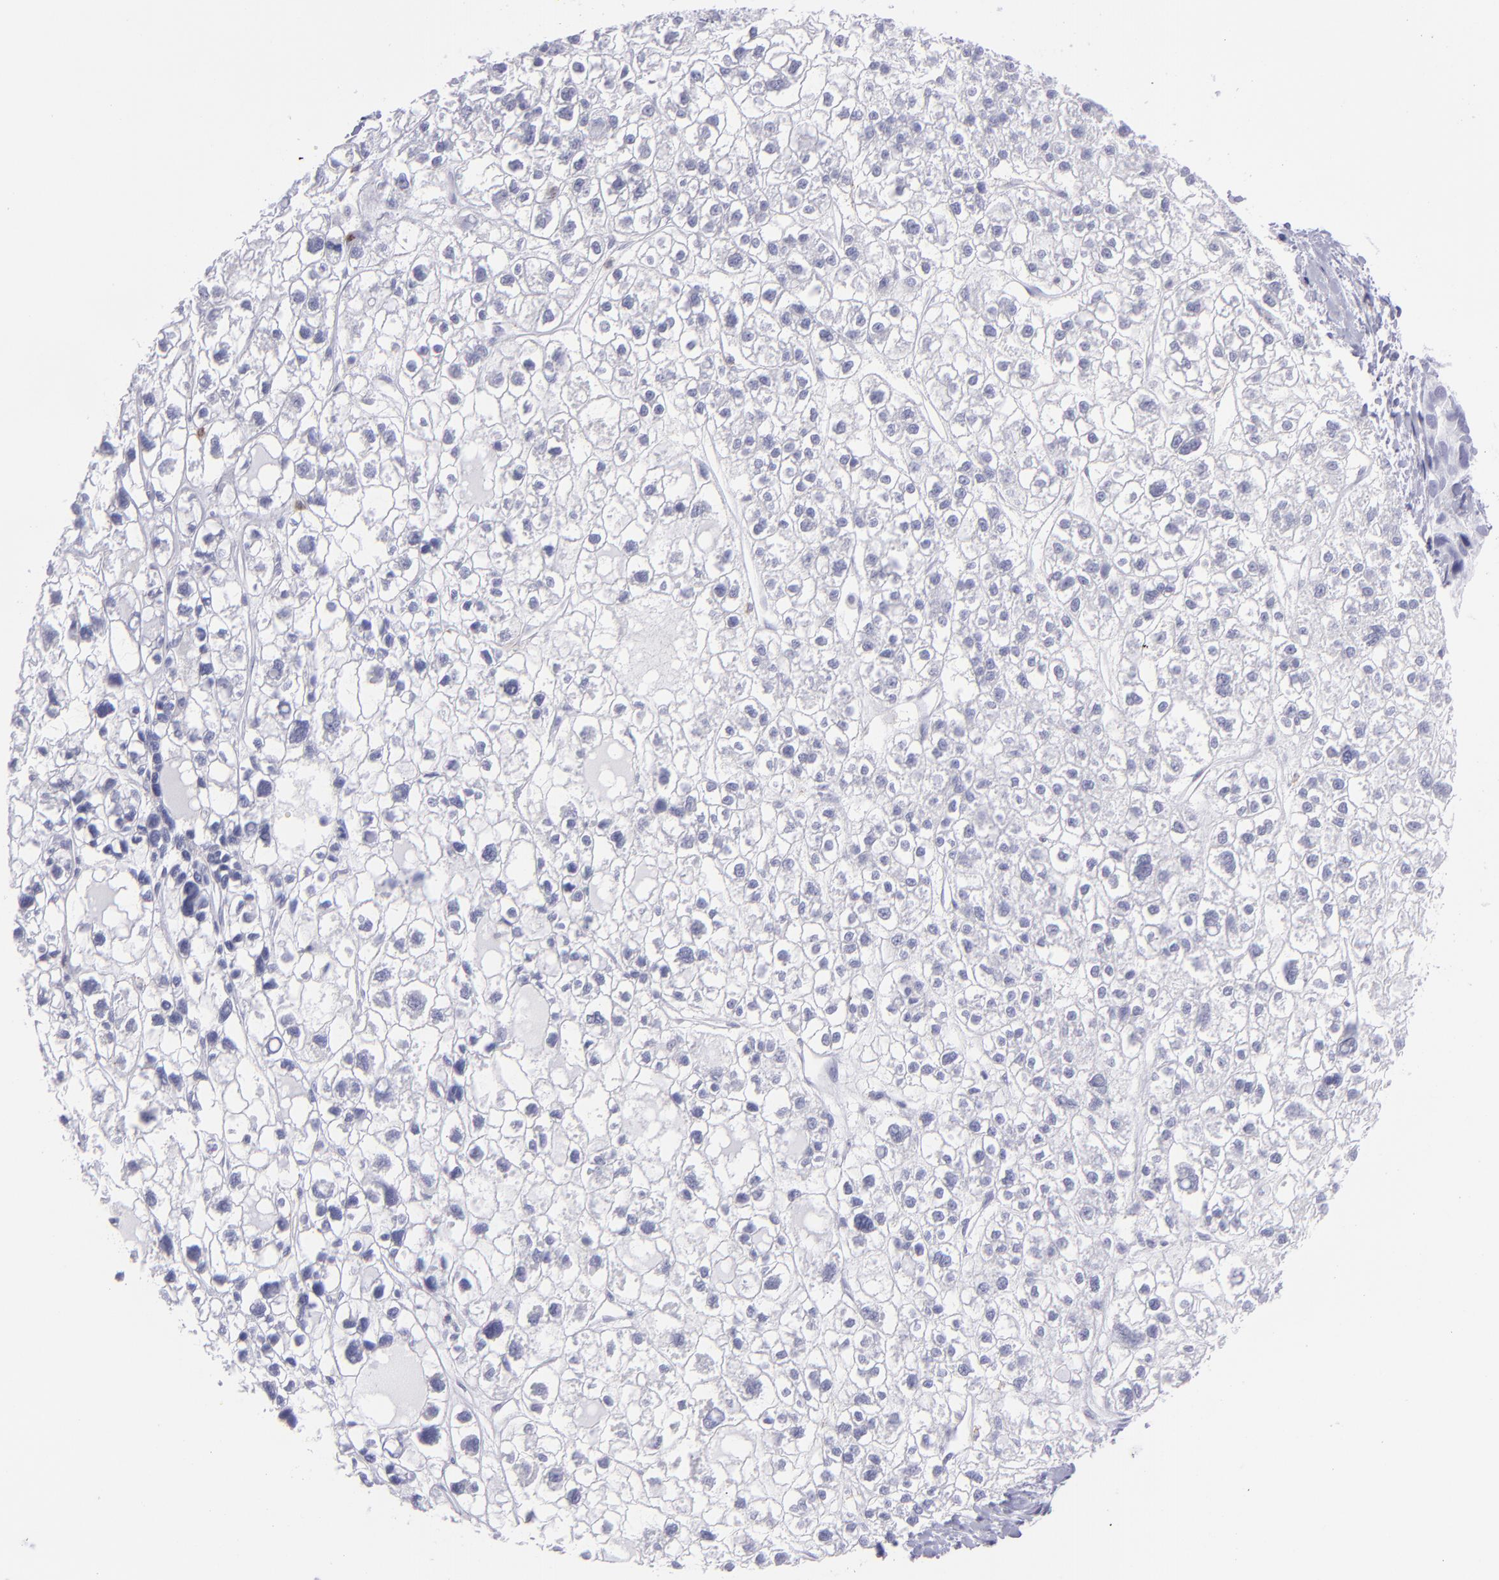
{"staining": {"intensity": "negative", "quantity": "none", "location": "none"}, "tissue": "liver cancer", "cell_type": "Tumor cells", "image_type": "cancer", "snomed": [{"axis": "morphology", "description": "Carcinoma, Hepatocellular, NOS"}, {"axis": "topography", "description": "Liver"}], "caption": "This is an immunohistochemistry (IHC) photomicrograph of human liver cancer (hepatocellular carcinoma). There is no staining in tumor cells.", "gene": "SELPLG", "patient": {"sex": "female", "age": 85}}